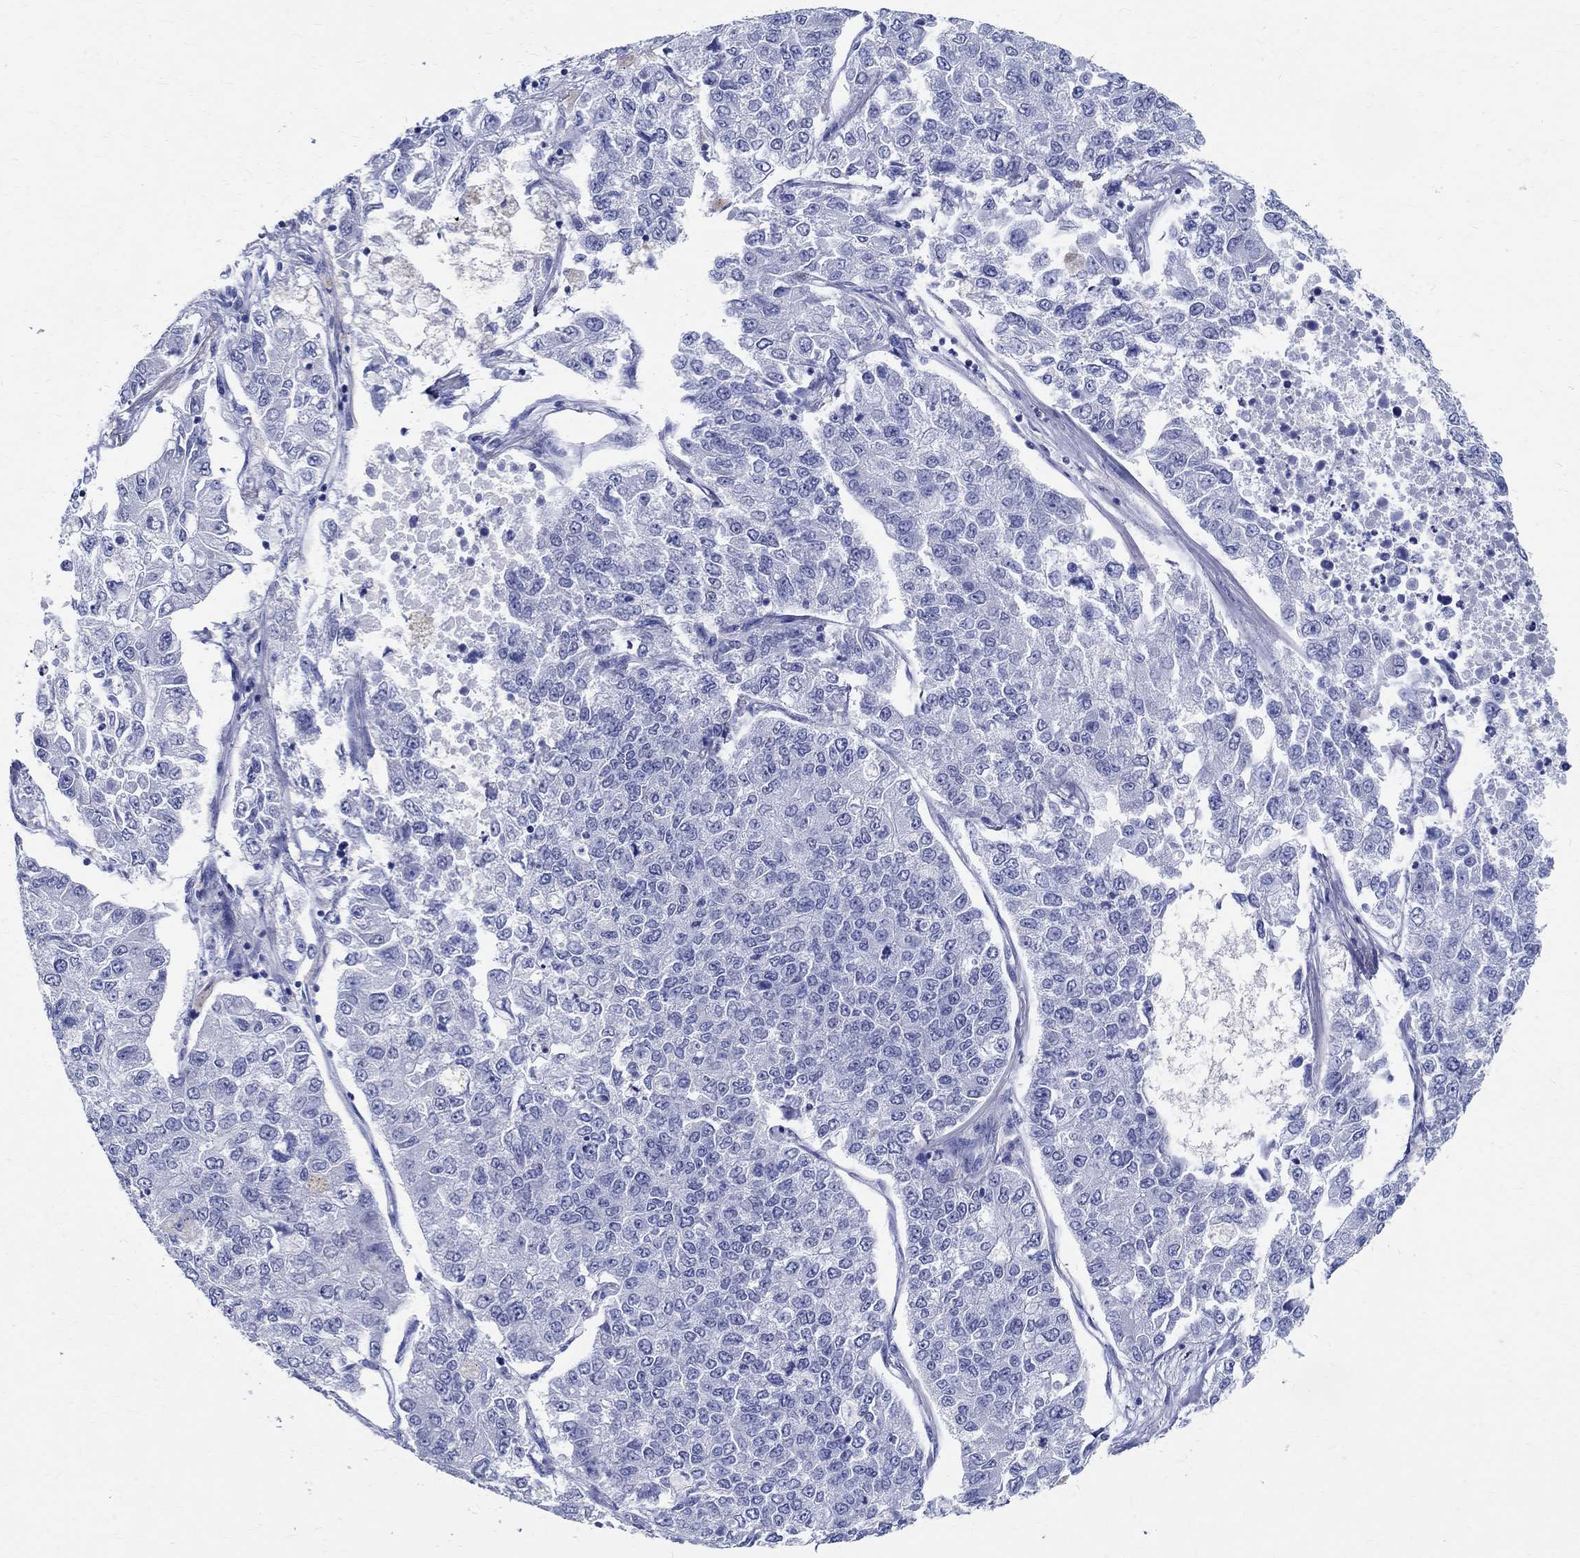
{"staining": {"intensity": "negative", "quantity": "none", "location": "none"}, "tissue": "lung cancer", "cell_type": "Tumor cells", "image_type": "cancer", "snomed": [{"axis": "morphology", "description": "Adenocarcinoma, NOS"}, {"axis": "topography", "description": "Lung"}], "caption": "Protein analysis of lung cancer (adenocarcinoma) displays no significant staining in tumor cells. (Immunohistochemistry, brightfield microscopy, high magnification).", "gene": "TSPAN16", "patient": {"sex": "male", "age": 49}}